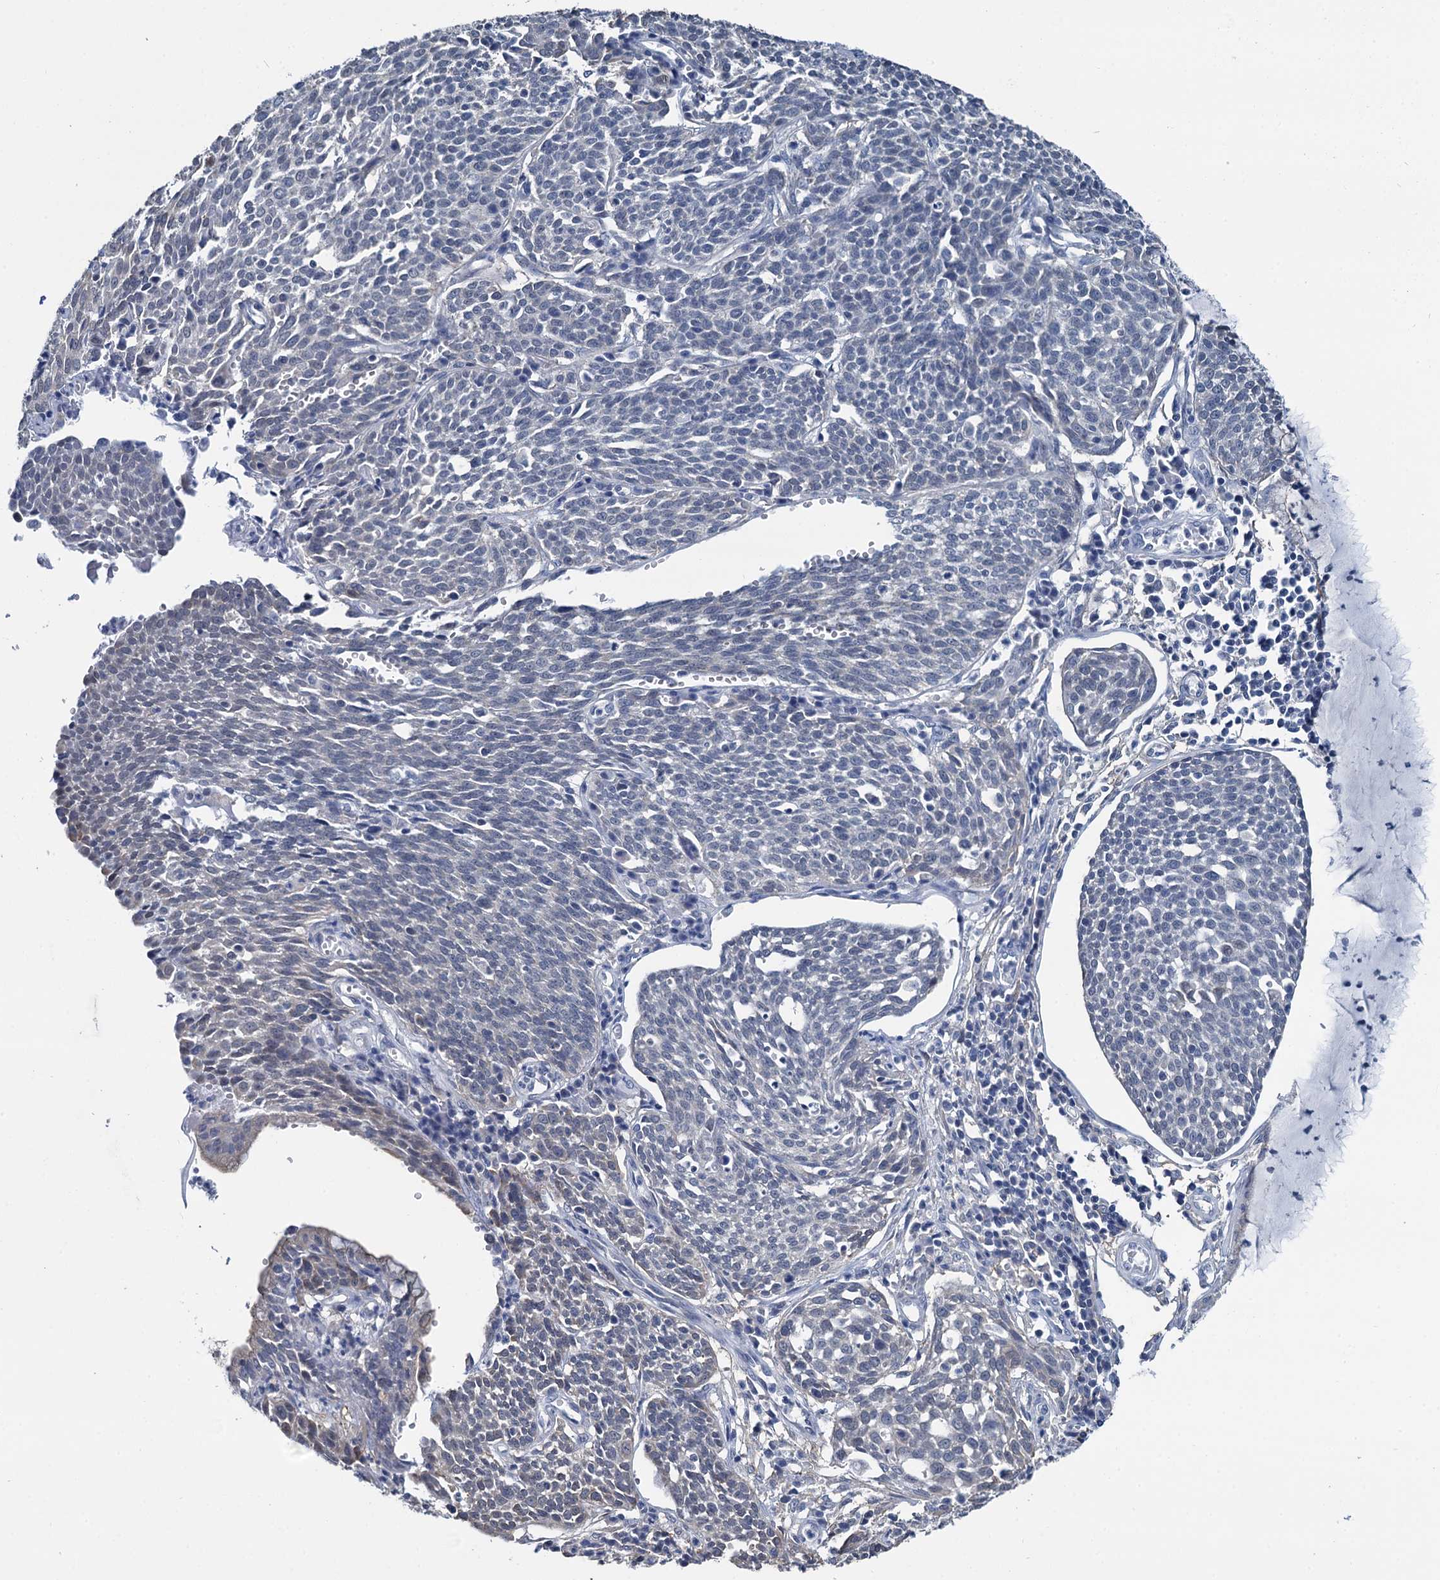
{"staining": {"intensity": "negative", "quantity": "none", "location": "none"}, "tissue": "cervical cancer", "cell_type": "Tumor cells", "image_type": "cancer", "snomed": [{"axis": "morphology", "description": "Squamous cell carcinoma, NOS"}, {"axis": "topography", "description": "Cervix"}], "caption": "This is an immunohistochemistry micrograph of human cervical cancer. There is no positivity in tumor cells.", "gene": "MIOX", "patient": {"sex": "female", "age": 34}}